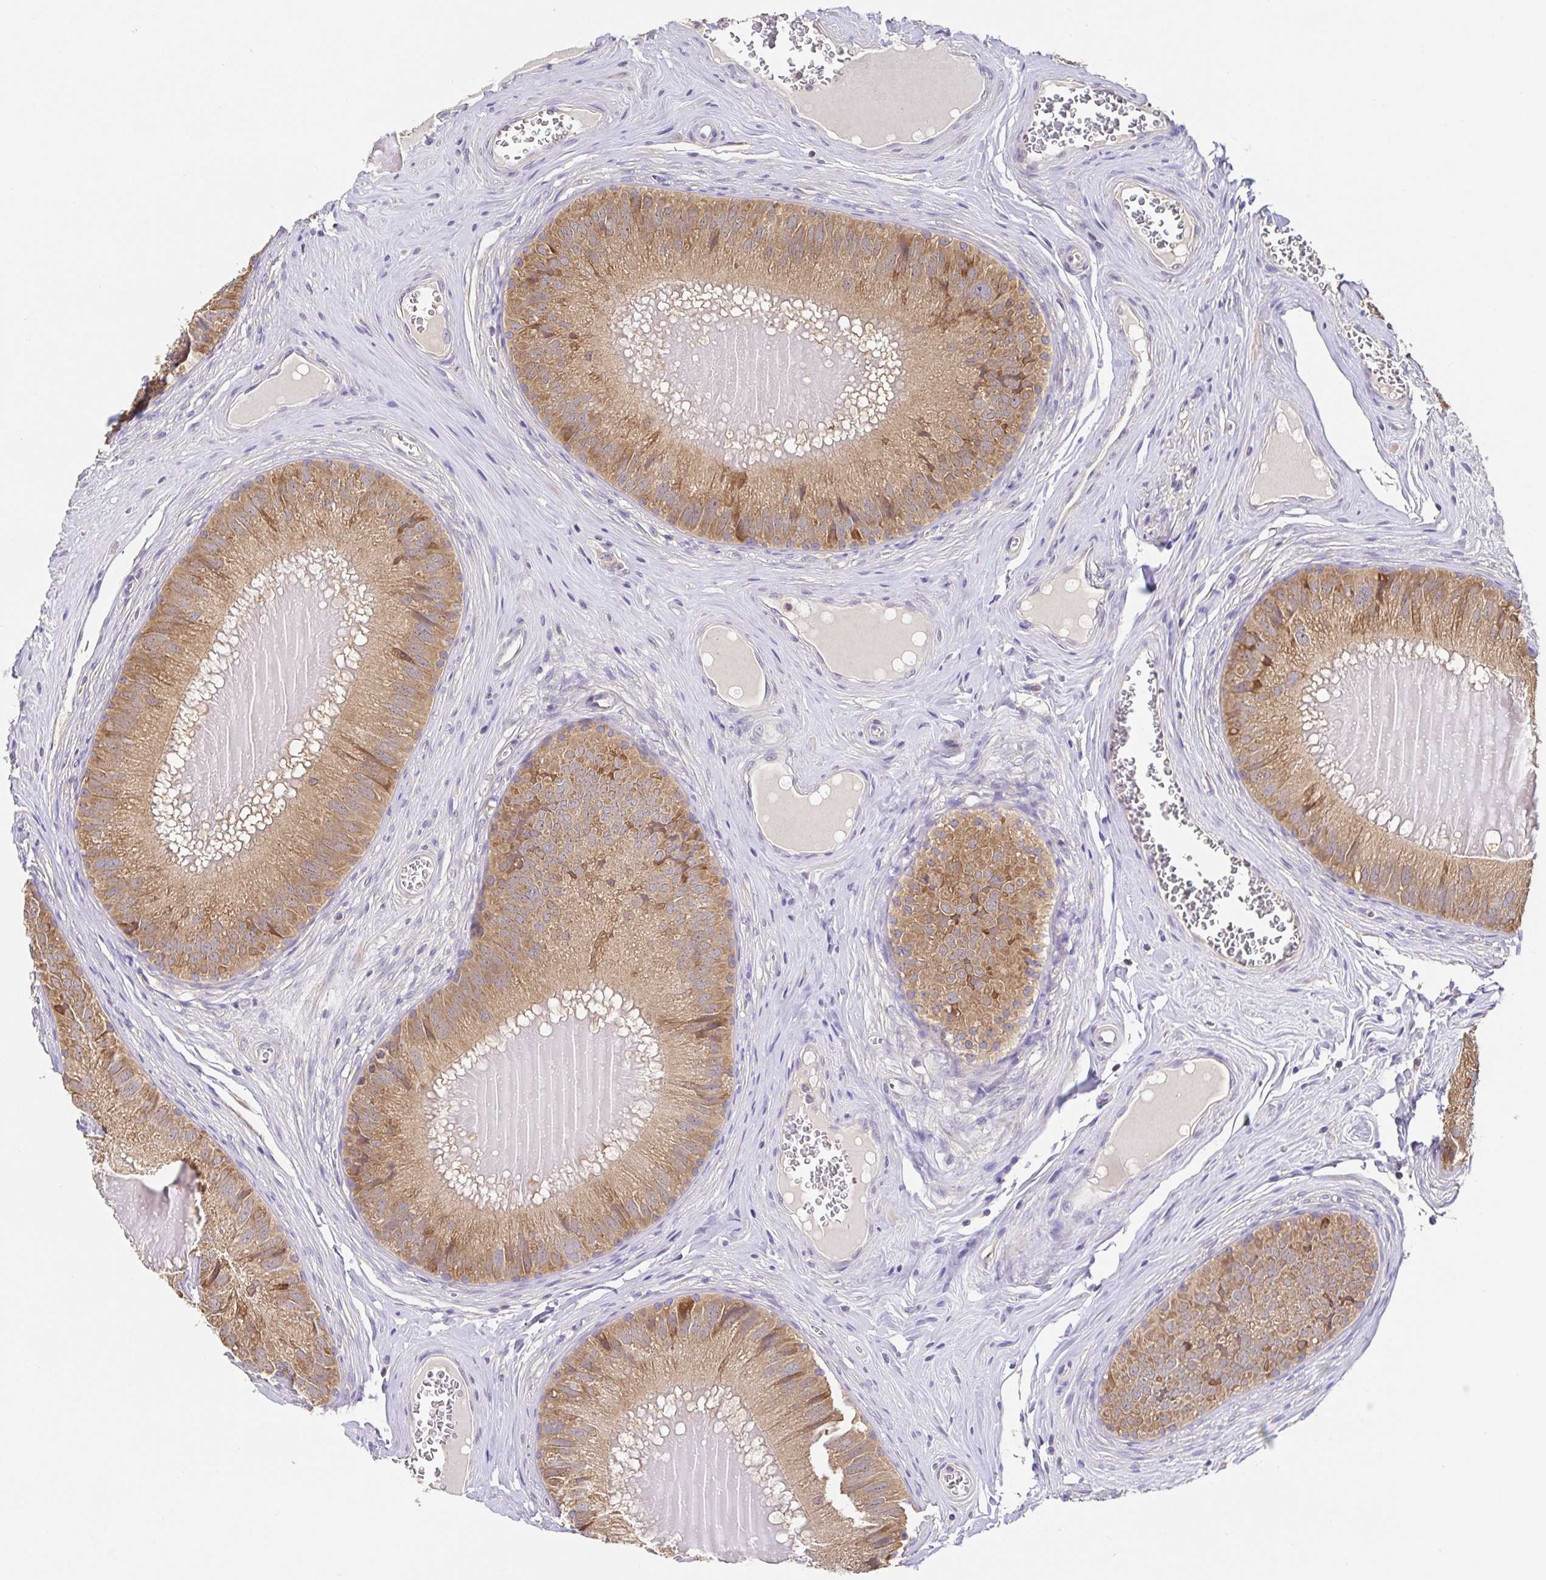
{"staining": {"intensity": "moderate", "quantity": ">75%", "location": "cytoplasmic/membranous"}, "tissue": "epididymis", "cell_type": "Glandular cells", "image_type": "normal", "snomed": [{"axis": "morphology", "description": "Normal tissue, NOS"}, {"axis": "topography", "description": "Epididymis, spermatic cord, NOS"}], "caption": "A histopathology image showing moderate cytoplasmic/membranous staining in about >75% of glandular cells in normal epididymis, as visualized by brown immunohistochemical staining.", "gene": "HAGH", "patient": {"sex": "male", "age": 39}}